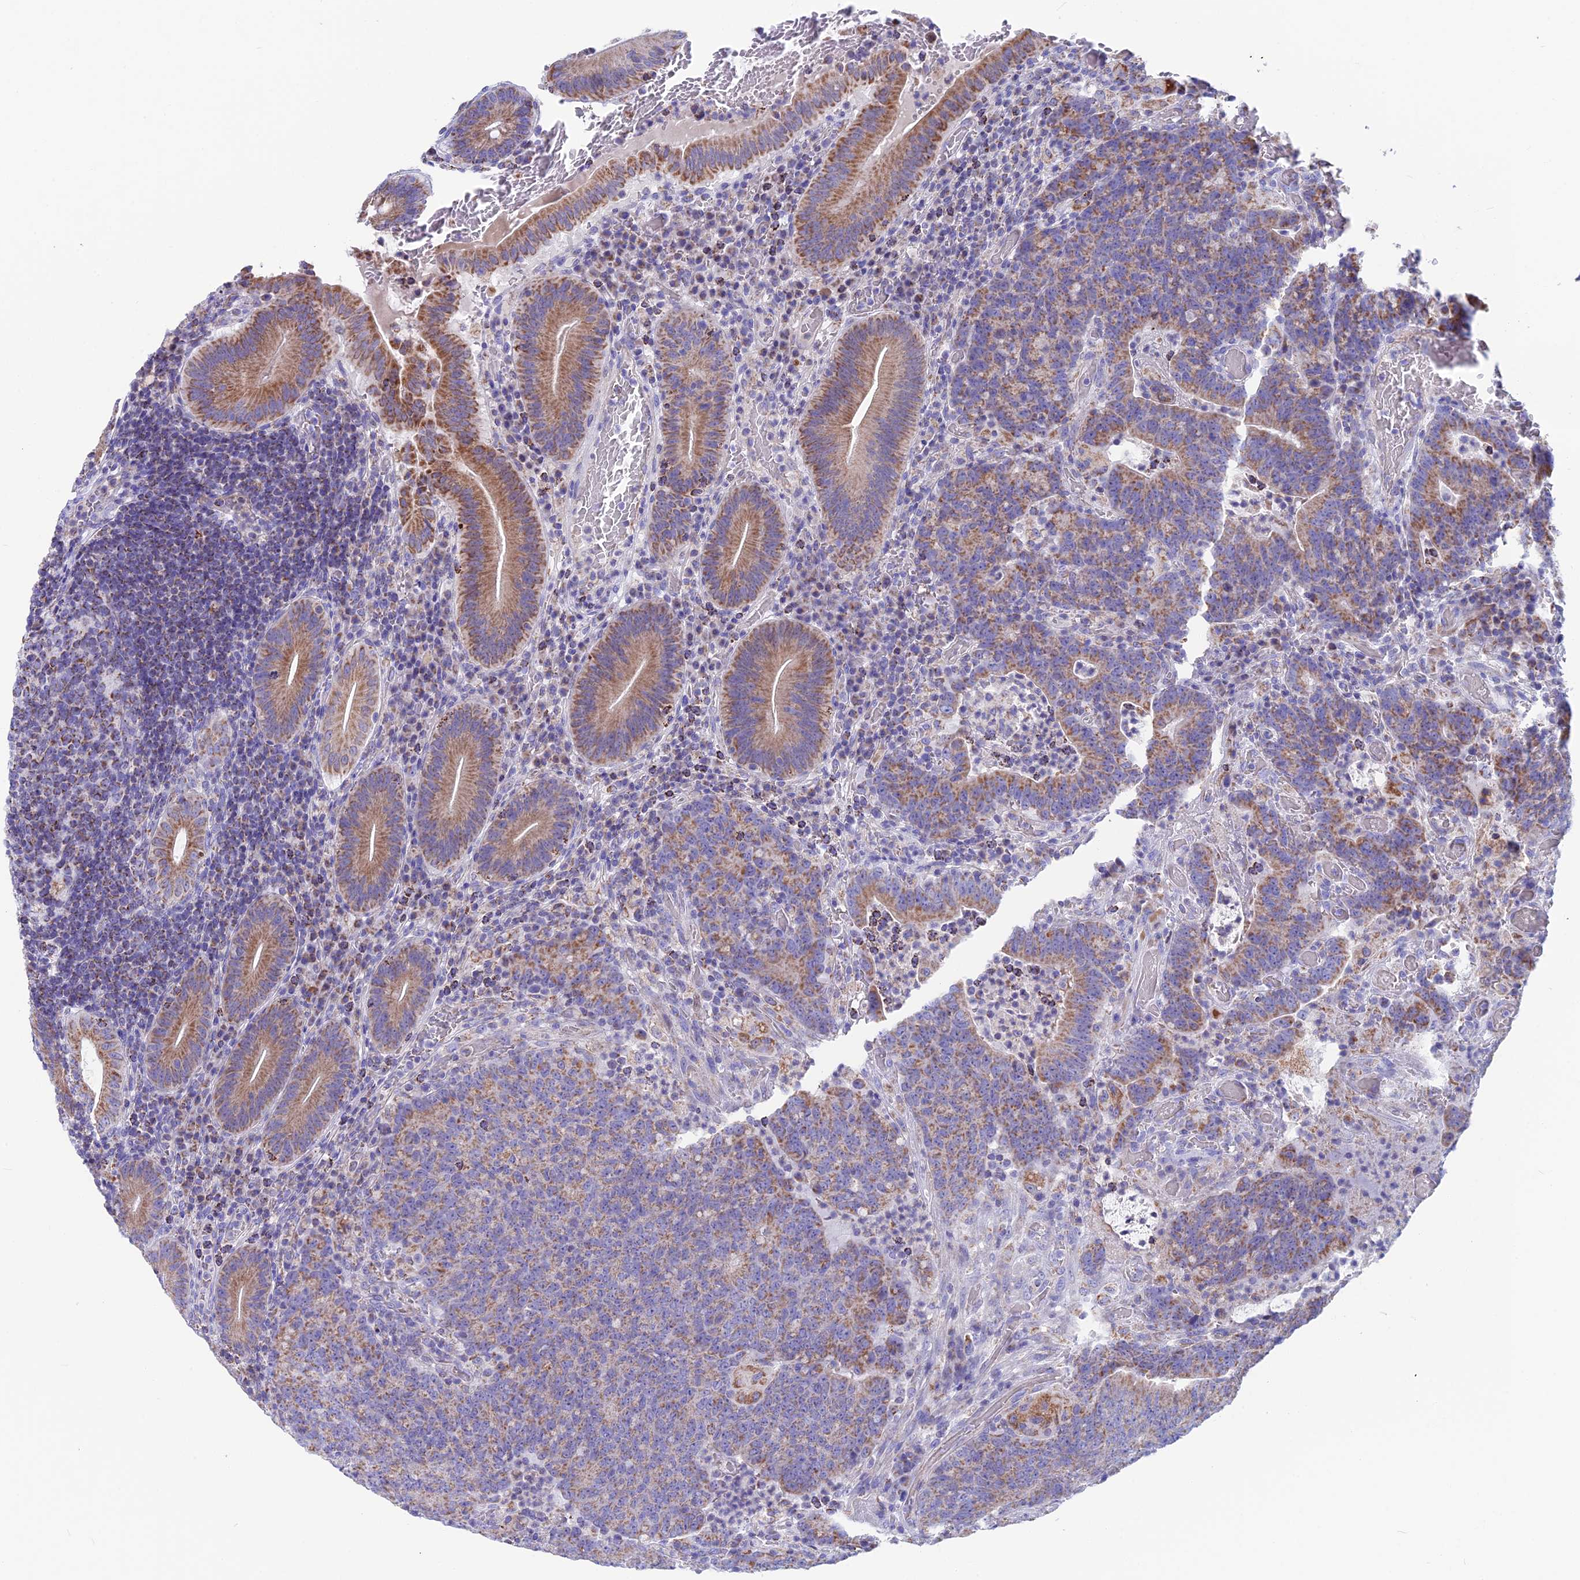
{"staining": {"intensity": "moderate", "quantity": ">75%", "location": "cytoplasmic/membranous"}, "tissue": "colorectal cancer", "cell_type": "Tumor cells", "image_type": "cancer", "snomed": [{"axis": "morphology", "description": "Normal tissue, NOS"}, {"axis": "morphology", "description": "Adenocarcinoma, NOS"}, {"axis": "topography", "description": "Colon"}], "caption": "Immunohistochemistry (IHC) of human colorectal cancer reveals medium levels of moderate cytoplasmic/membranous expression in about >75% of tumor cells.", "gene": "CS", "patient": {"sex": "female", "age": 75}}